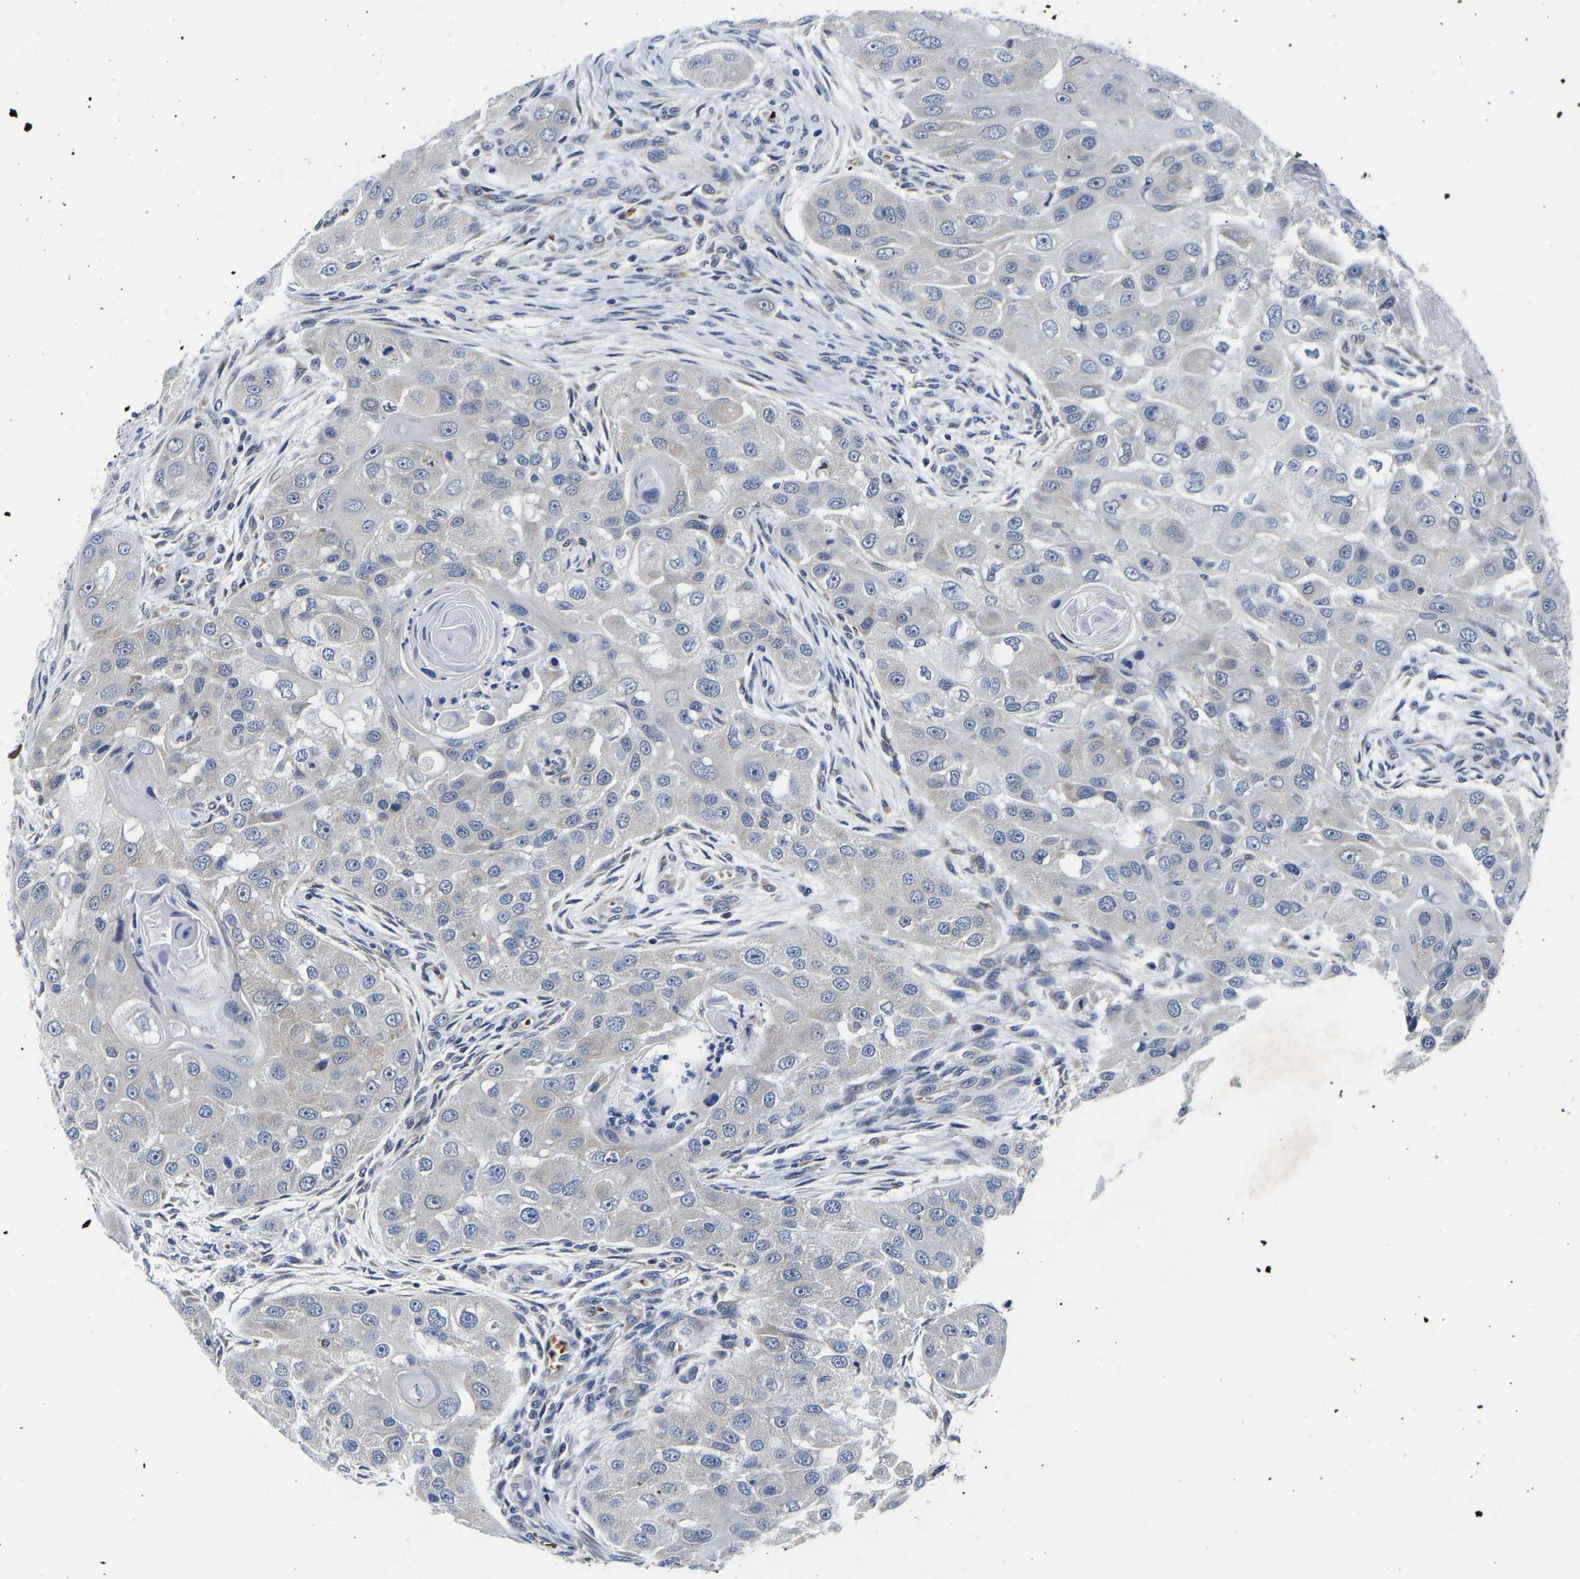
{"staining": {"intensity": "negative", "quantity": "none", "location": "none"}, "tissue": "head and neck cancer", "cell_type": "Tumor cells", "image_type": "cancer", "snomed": [{"axis": "morphology", "description": "Normal tissue, NOS"}, {"axis": "morphology", "description": "Squamous cell carcinoma, NOS"}, {"axis": "topography", "description": "Skeletal muscle"}, {"axis": "topography", "description": "Head-Neck"}], "caption": "IHC of squamous cell carcinoma (head and neck) shows no positivity in tumor cells.", "gene": "RINT1", "patient": {"sex": "male", "age": 51}}